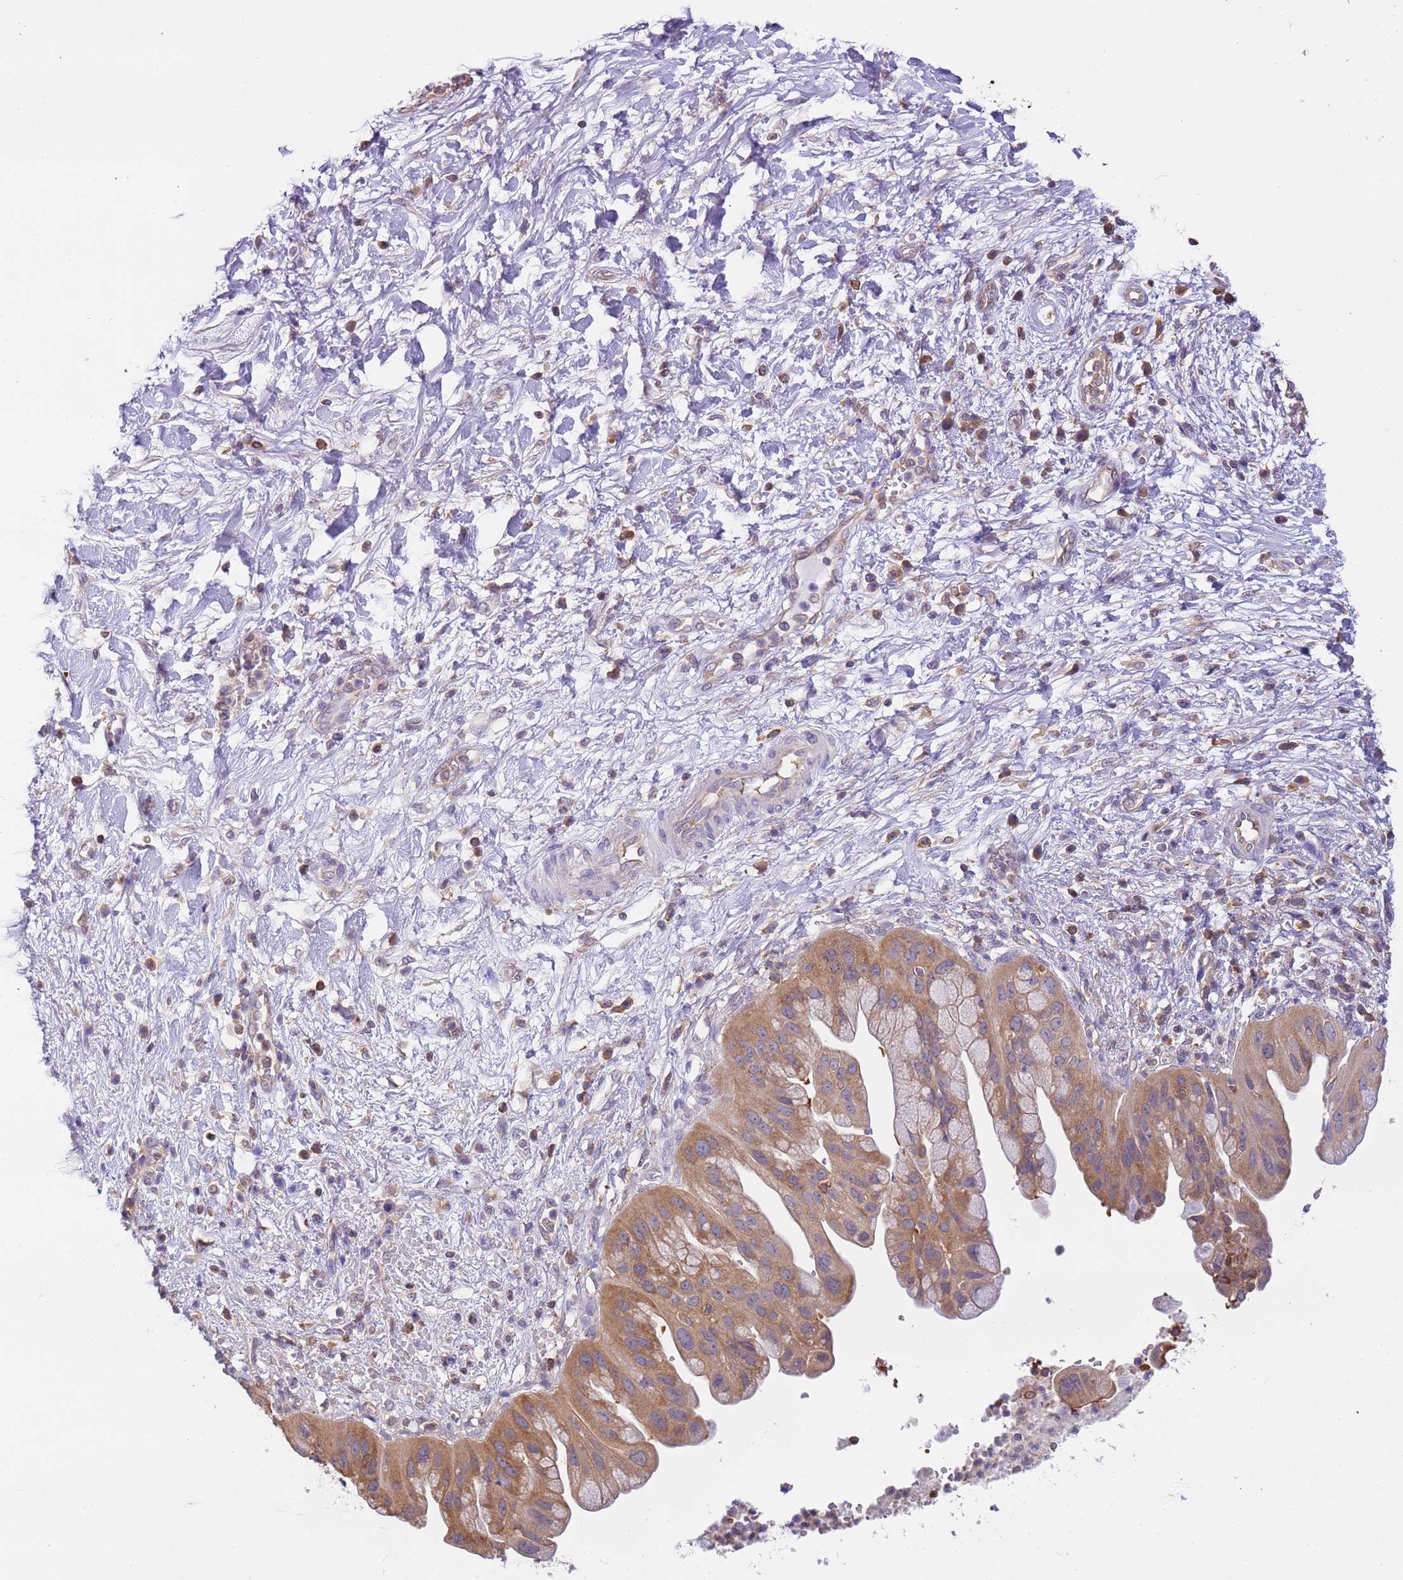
{"staining": {"intensity": "moderate", "quantity": ">75%", "location": "cytoplasmic/membranous"}, "tissue": "pancreatic cancer", "cell_type": "Tumor cells", "image_type": "cancer", "snomed": [{"axis": "morphology", "description": "Adenocarcinoma, NOS"}, {"axis": "topography", "description": "Pancreas"}], "caption": "Moderate cytoplasmic/membranous expression is identified in about >75% of tumor cells in pancreatic cancer.", "gene": "STIP1", "patient": {"sex": "male", "age": 68}}